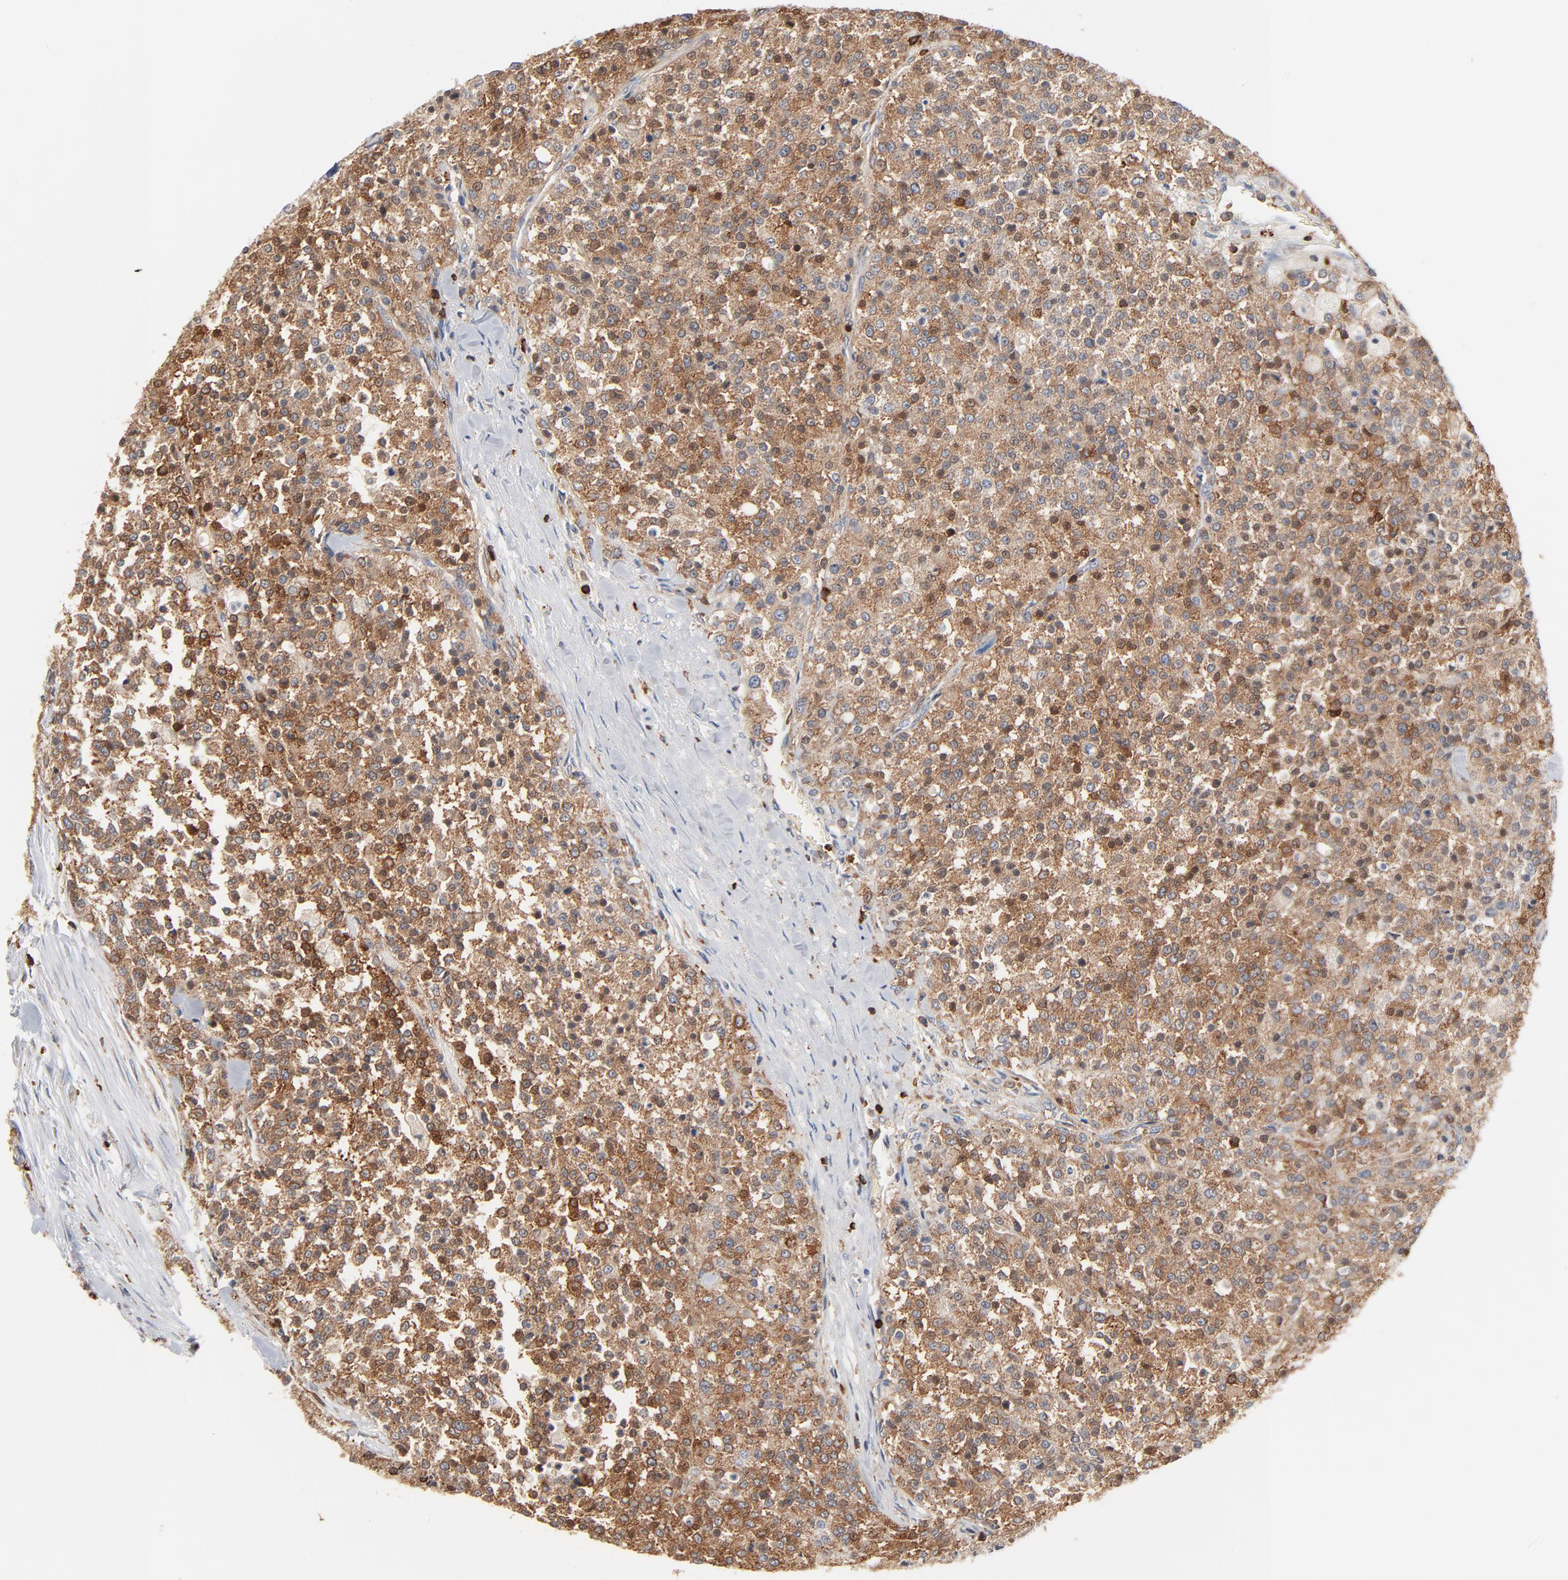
{"staining": {"intensity": "moderate", "quantity": ">75%", "location": "cytoplasmic/membranous"}, "tissue": "testis cancer", "cell_type": "Tumor cells", "image_type": "cancer", "snomed": [{"axis": "morphology", "description": "Seminoma, NOS"}, {"axis": "topography", "description": "Testis"}], "caption": "Testis seminoma stained with DAB immunohistochemistry (IHC) demonstrates medium levels of moderate cytoplasmic/membranous positivity in about >75% of tumor cells. Immunohistochemistry stains the protein of interest in brown and the nuclei are stained blue.", "gene": "SH3KBP1", "patient": {"sex": "male", "age": 59}}